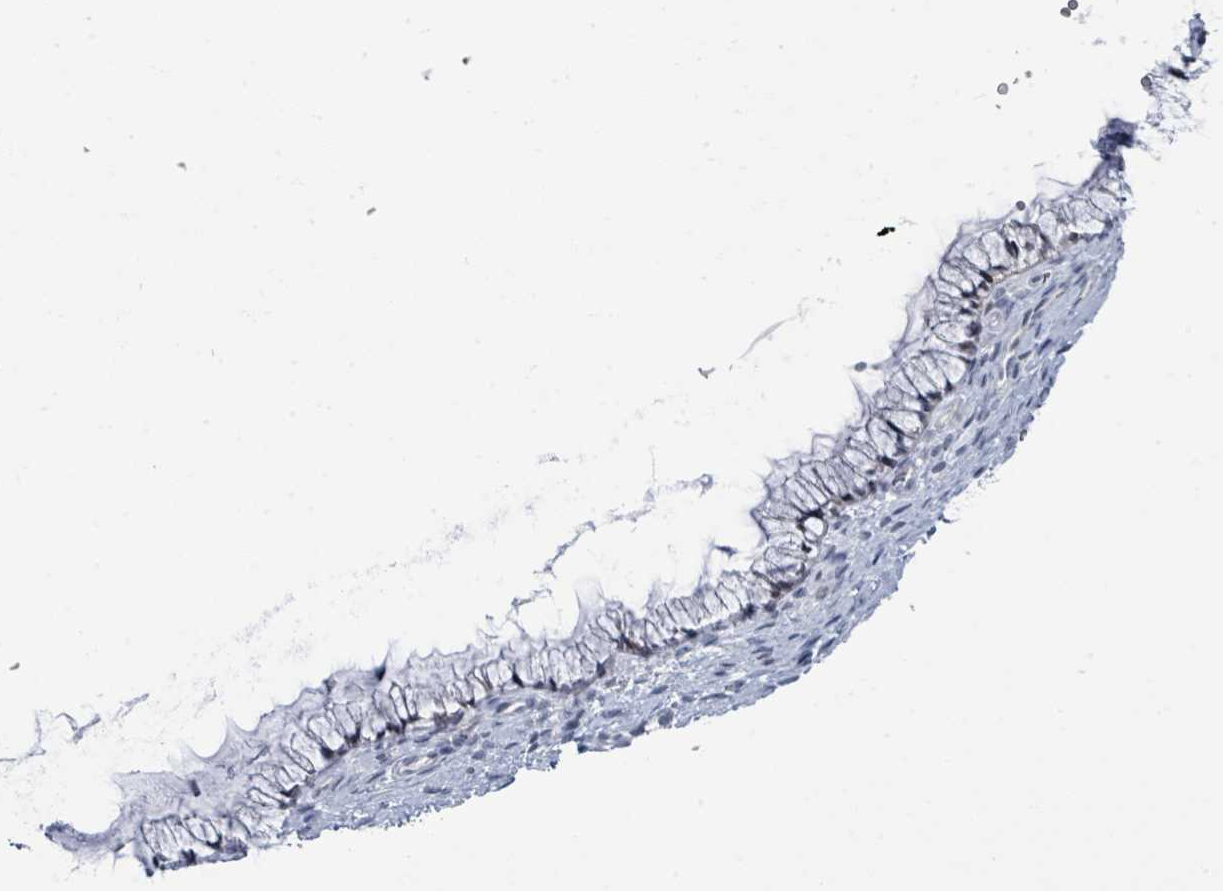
{"staining": {"intensity": "weak", "quantity": "25%-75%", "location": "nuclear"}, "tissue": "cervix", "cell_type": "Glandular cells", "image_type": "normal", "snomed": [{"axis": "morphology", "description": "Normal tissue, NOS"}, {"axis": "topography", "description": "Cervix"}], "caption": "An IHC histopathology image of normal tissue is shown. Protein staining in brown highlights weak nuclear positivity in cervix within glandular cells. Ihc stains the protein in brown and the nuclei are stained blue.", "gene": "CT45A10", "patient": {"sex": "female", "age": 36}}